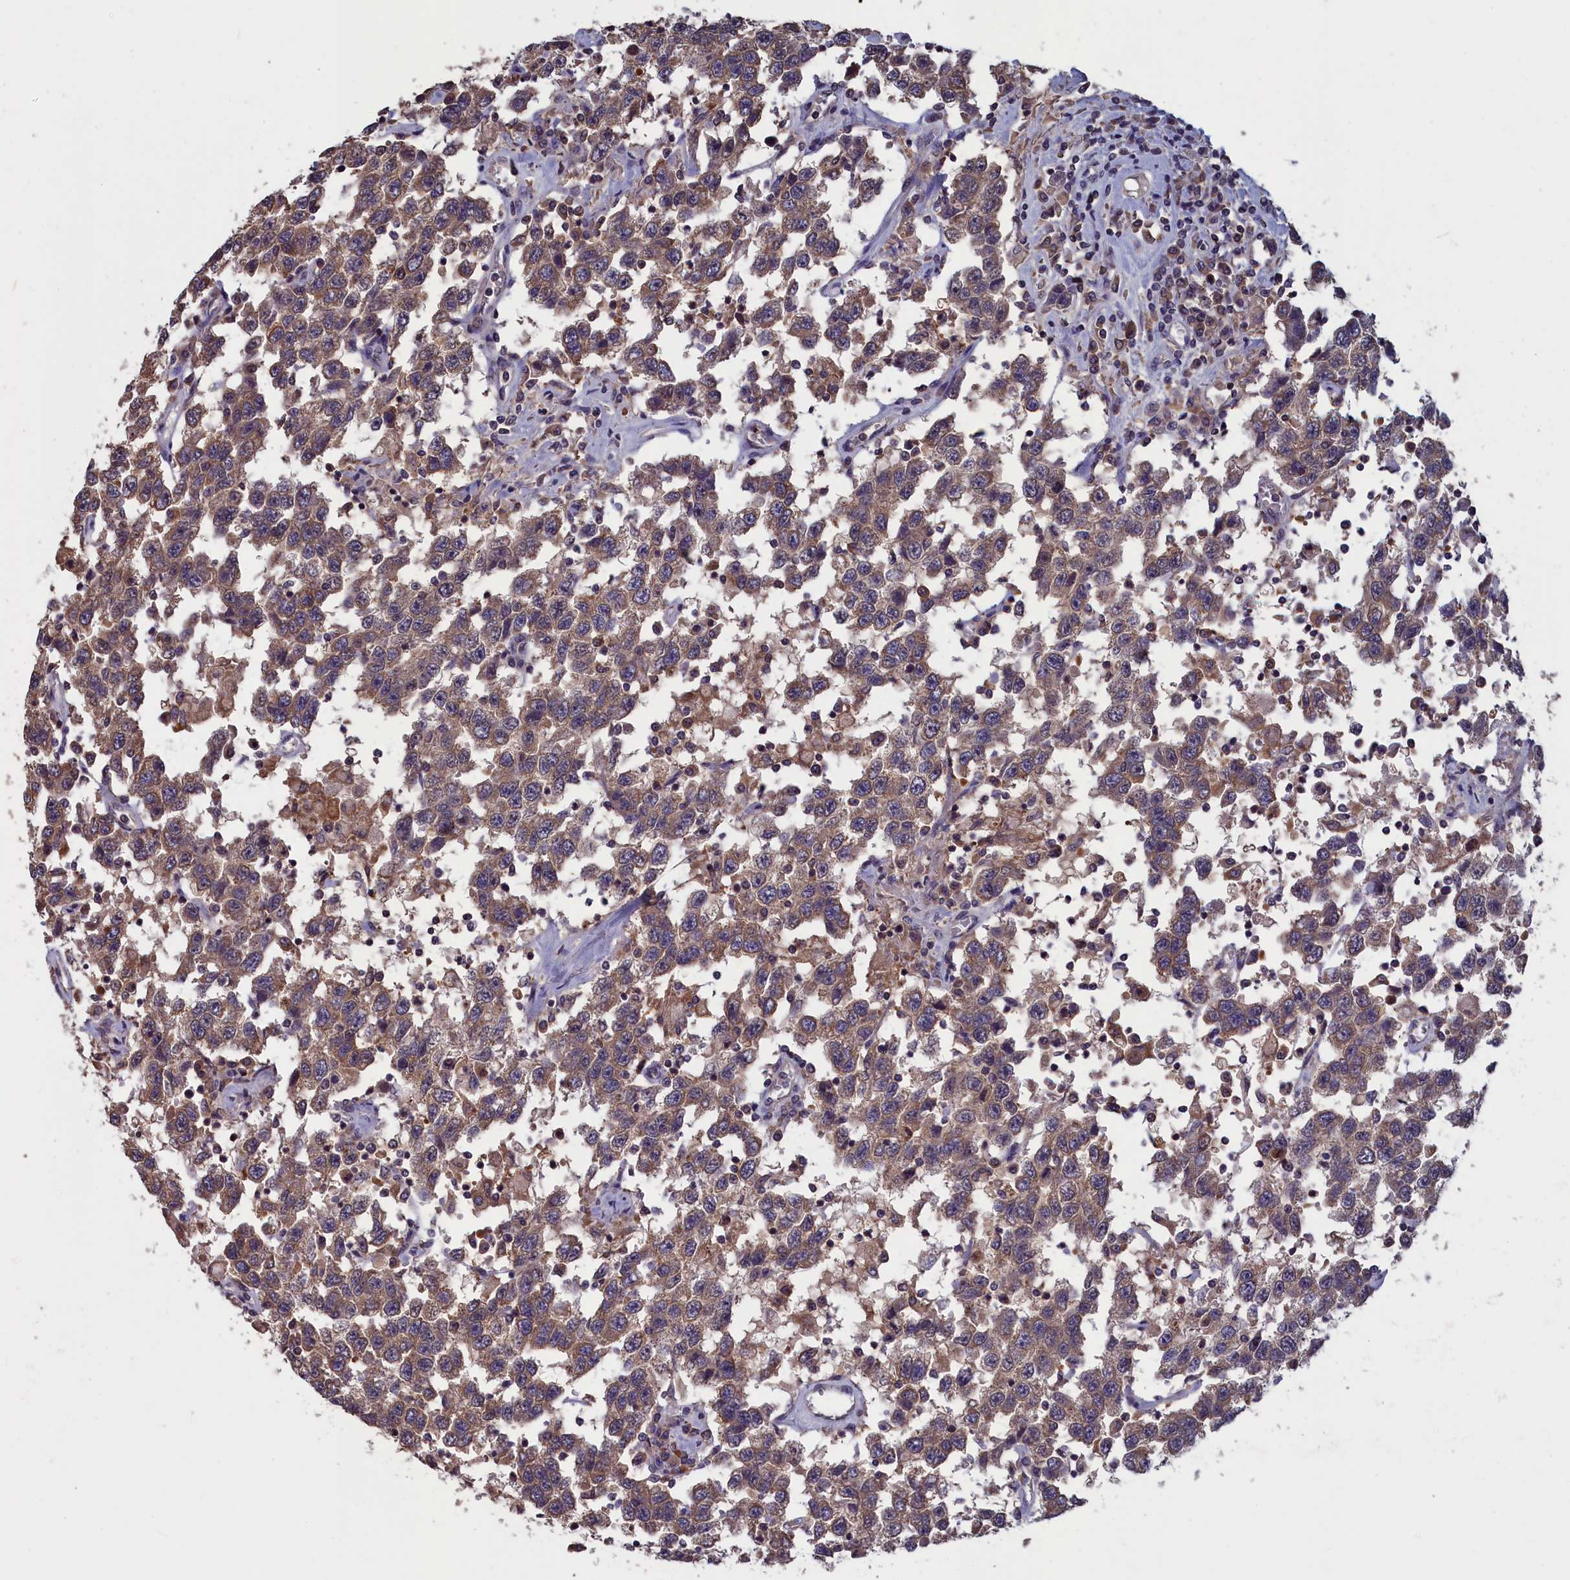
{"staining": {"intensity": "moderate", "quantity": ">75%", "location": "cytoplasmic/membranous"}, "tissue": "testis cancer", "cell_type": "Tumor cells", "image_type": "cancer", "snomed": [{"axis": "morphology", "description": "Seminoma, NOS"}, {"axis": "topography", "description": "Testis"}], "caption": "Human testis seminoma stained with a protein marker demonstrates moderate staining in tumor cells.", "gene": "CACTIN", "patient": {"sex": "male", "age": 41}}